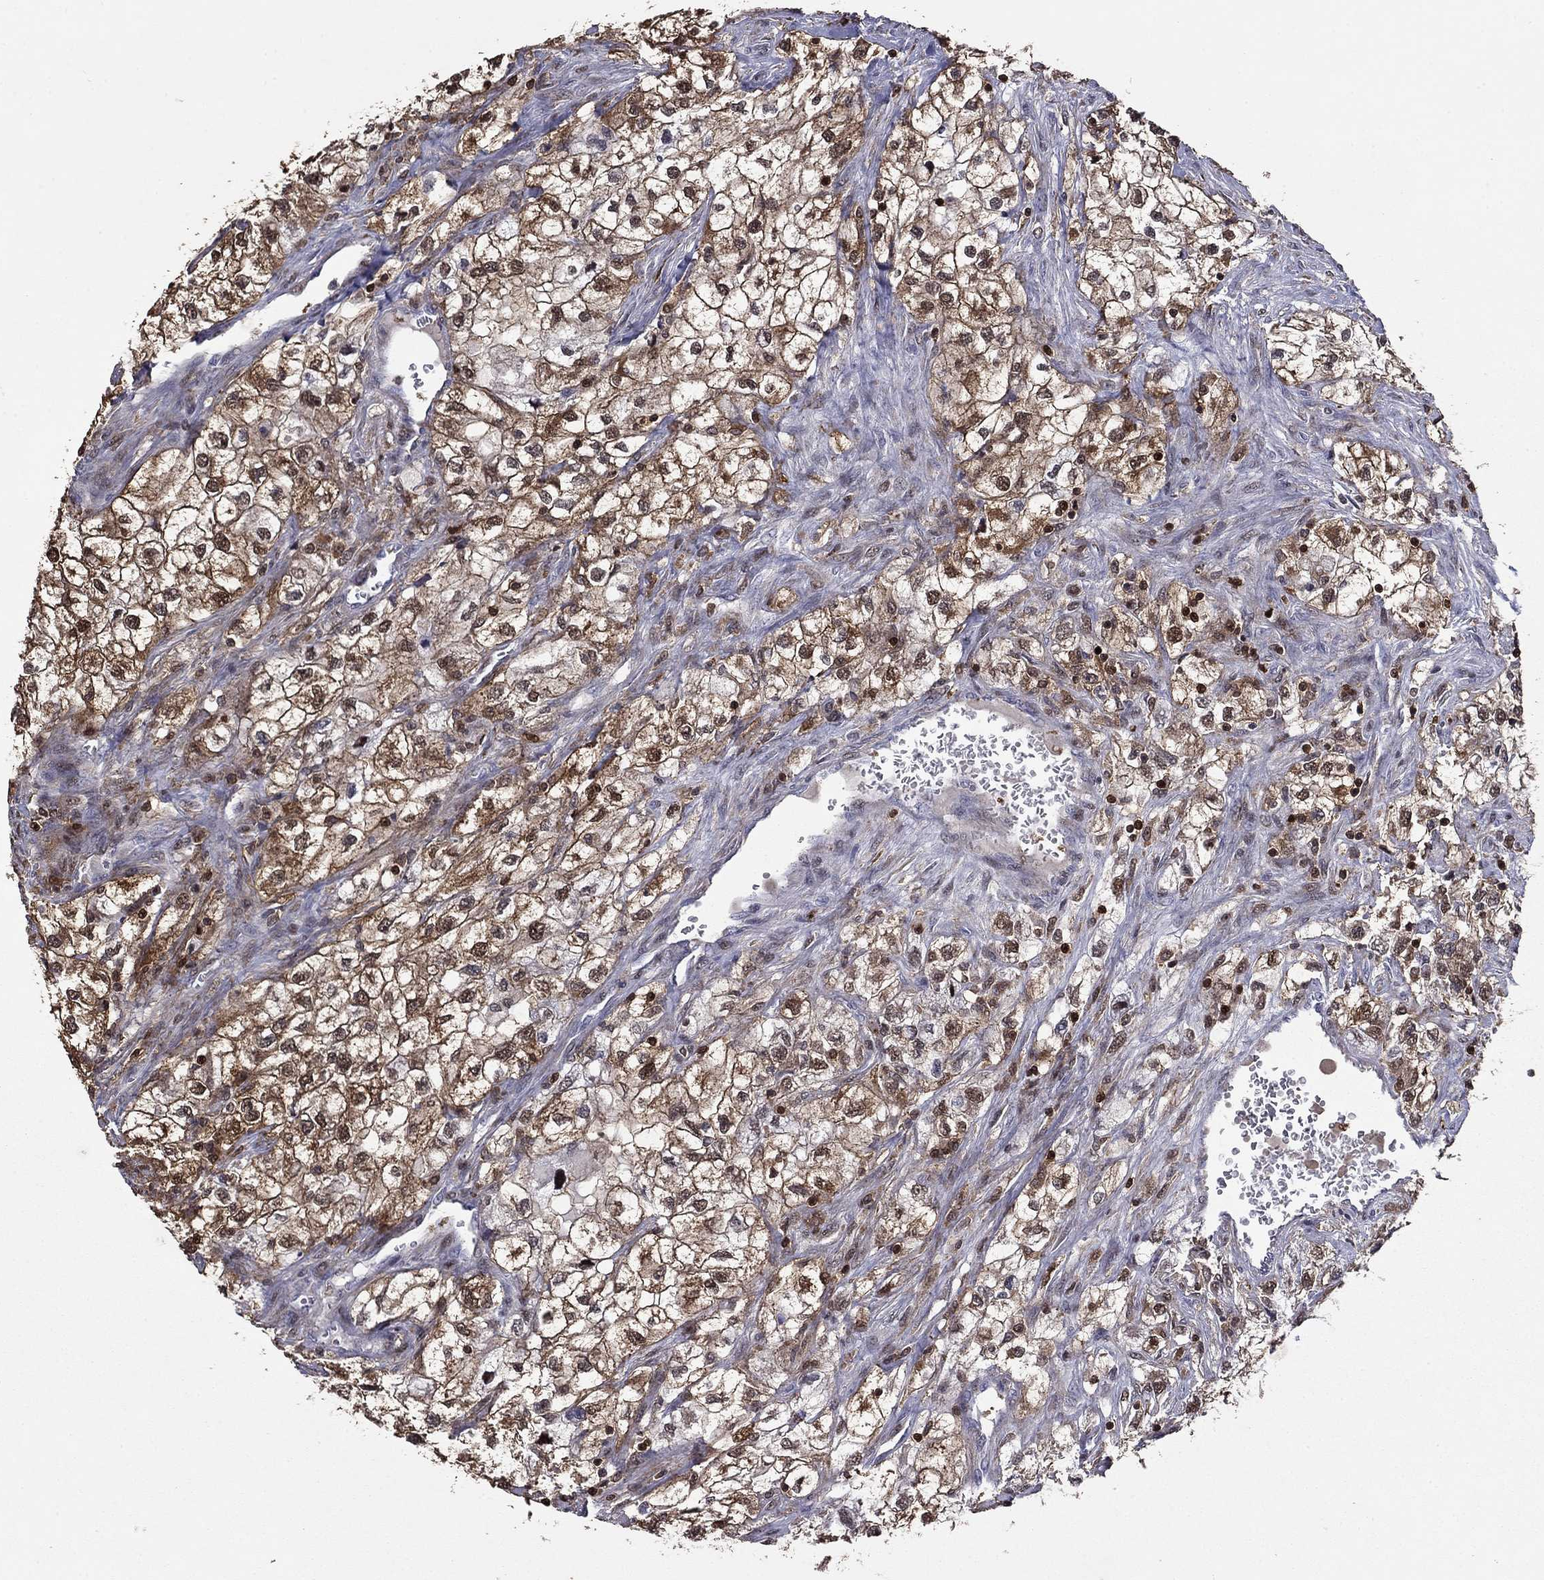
{"staining": {"intensity": "strong", "quantity": "<25%", "location": "cytoplasmic/membranous,nuclear"}, "tissue": "renal cancer", "cell_type": "Tumor cells", "image_type": "cancer", "snomed": [{"axis": "morphology", "description": "Adenocarcinoma, NOS"}, {"axis": "topography", "description": "Kidney"}], "caption": "IHC staining of renal adenocarcinoma, which demonstrates medium levels of strong cytoplasmic/membranous and nuclear positivity in approximately <25% of tumor cells indicating strong cytoplasmic/membranous and nuclear protein positivity. The staining was performed using DAB (brown) for protein detection and nuclei were counterstained in hematoxylin (blue).", "gene": "APPBP2", "patient": {"sex": "male", "age": 59}}